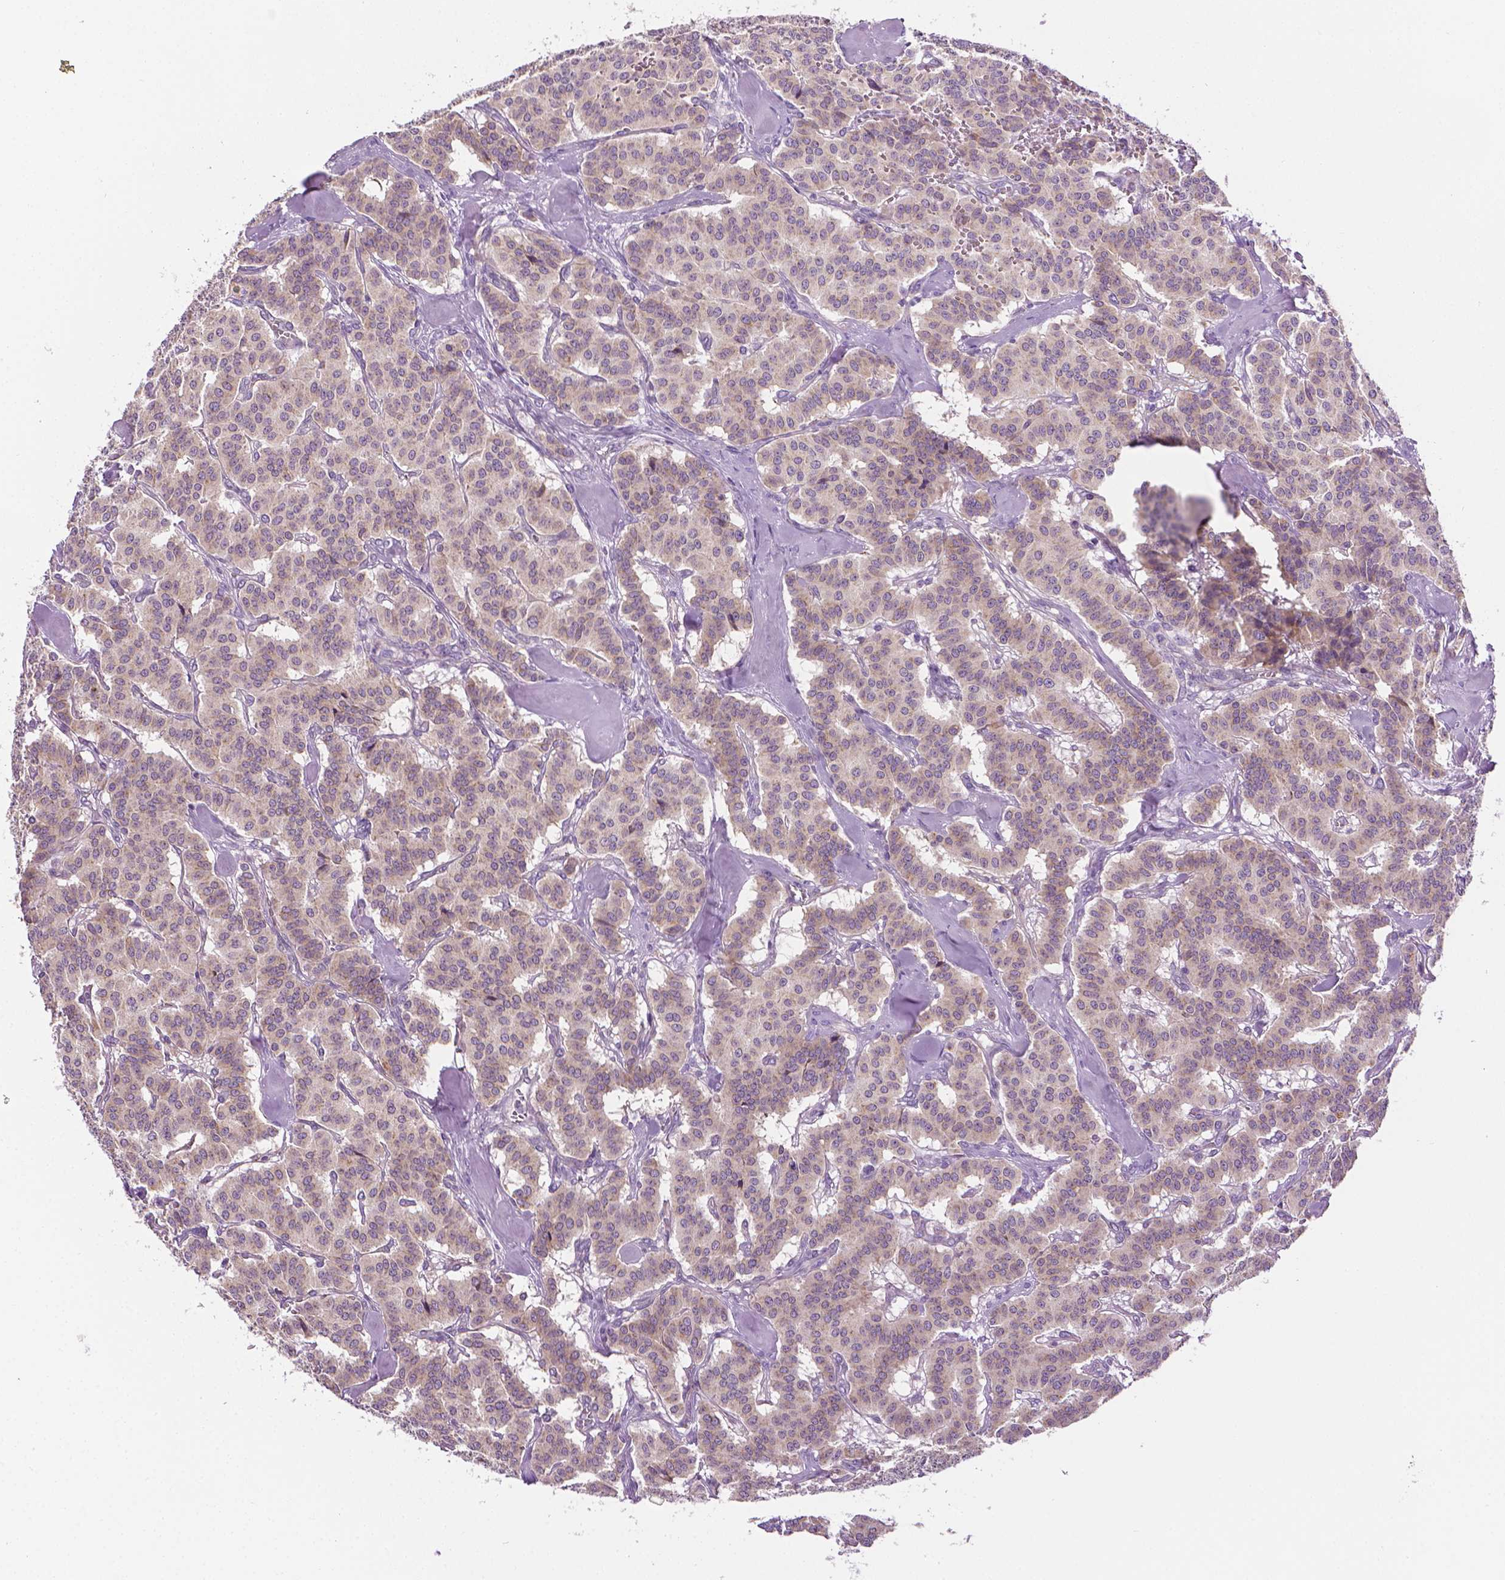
{"staining": {"intensity": "negative", "quantity": "none", "location": "none"}, "tissue": "carcinoid", "cell_type": "Tumor cells", "image_type": "cancer", "snomed": [{"axis": "morphology", "description": "Normal tissue, NOS"}, {"axis": "morphology", "description": "Carcinoid, malignant, NOS"}, {"axis": "topography", "description": "Lung"}], "caption": "Immunohistochemistry (IHC) image of neoplastic tissue: carcinoid (malignant) stained with DAB reveals no significant protein staining in tumor cells.", "gene": "MCOLN3", "patient": {"sex": "female", "age": 46}}